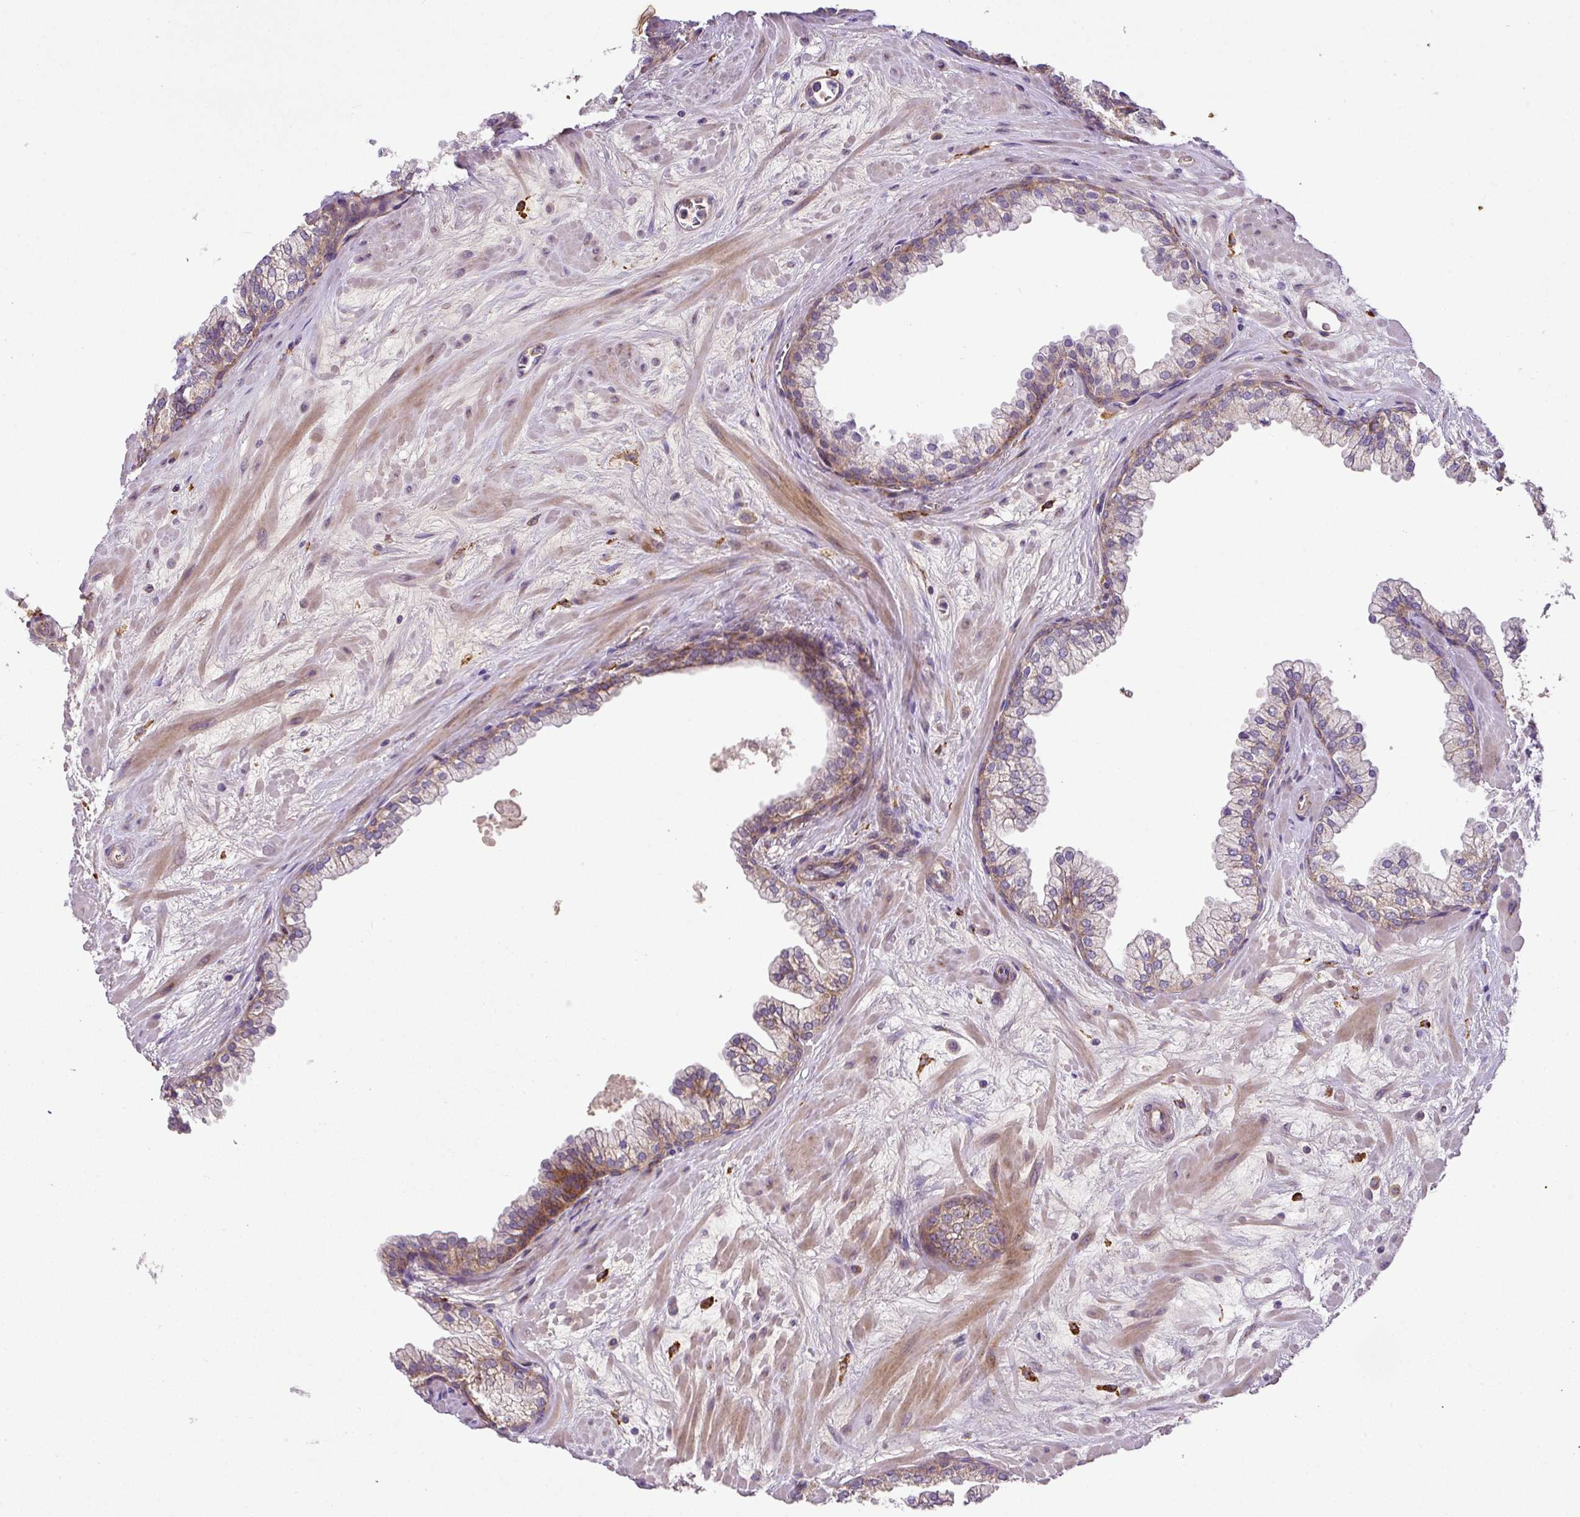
{"staining": {"intensity": "moderate", "quantity": "25%-75%", "location": "cytoplasmic/membranous"}, "tissue": "prostate", "cell_type": "Glandular cells", "image_type": "normal", "snomed": [{"axis": "morphology", "description": "Normal tissue, NOS"}, {"axis": "topography", "description": "Prostate"}, {"axis": "topography", "description": "Peripheral nerve tissue"}], "caption": "Glandular cells reveal moderate cytoplasmic/membranous expression in approximately 25%-75% of cells in unremarkable prostate.", "gene": "ZNF513", "patient": {"sex": "male", "age": 61}}